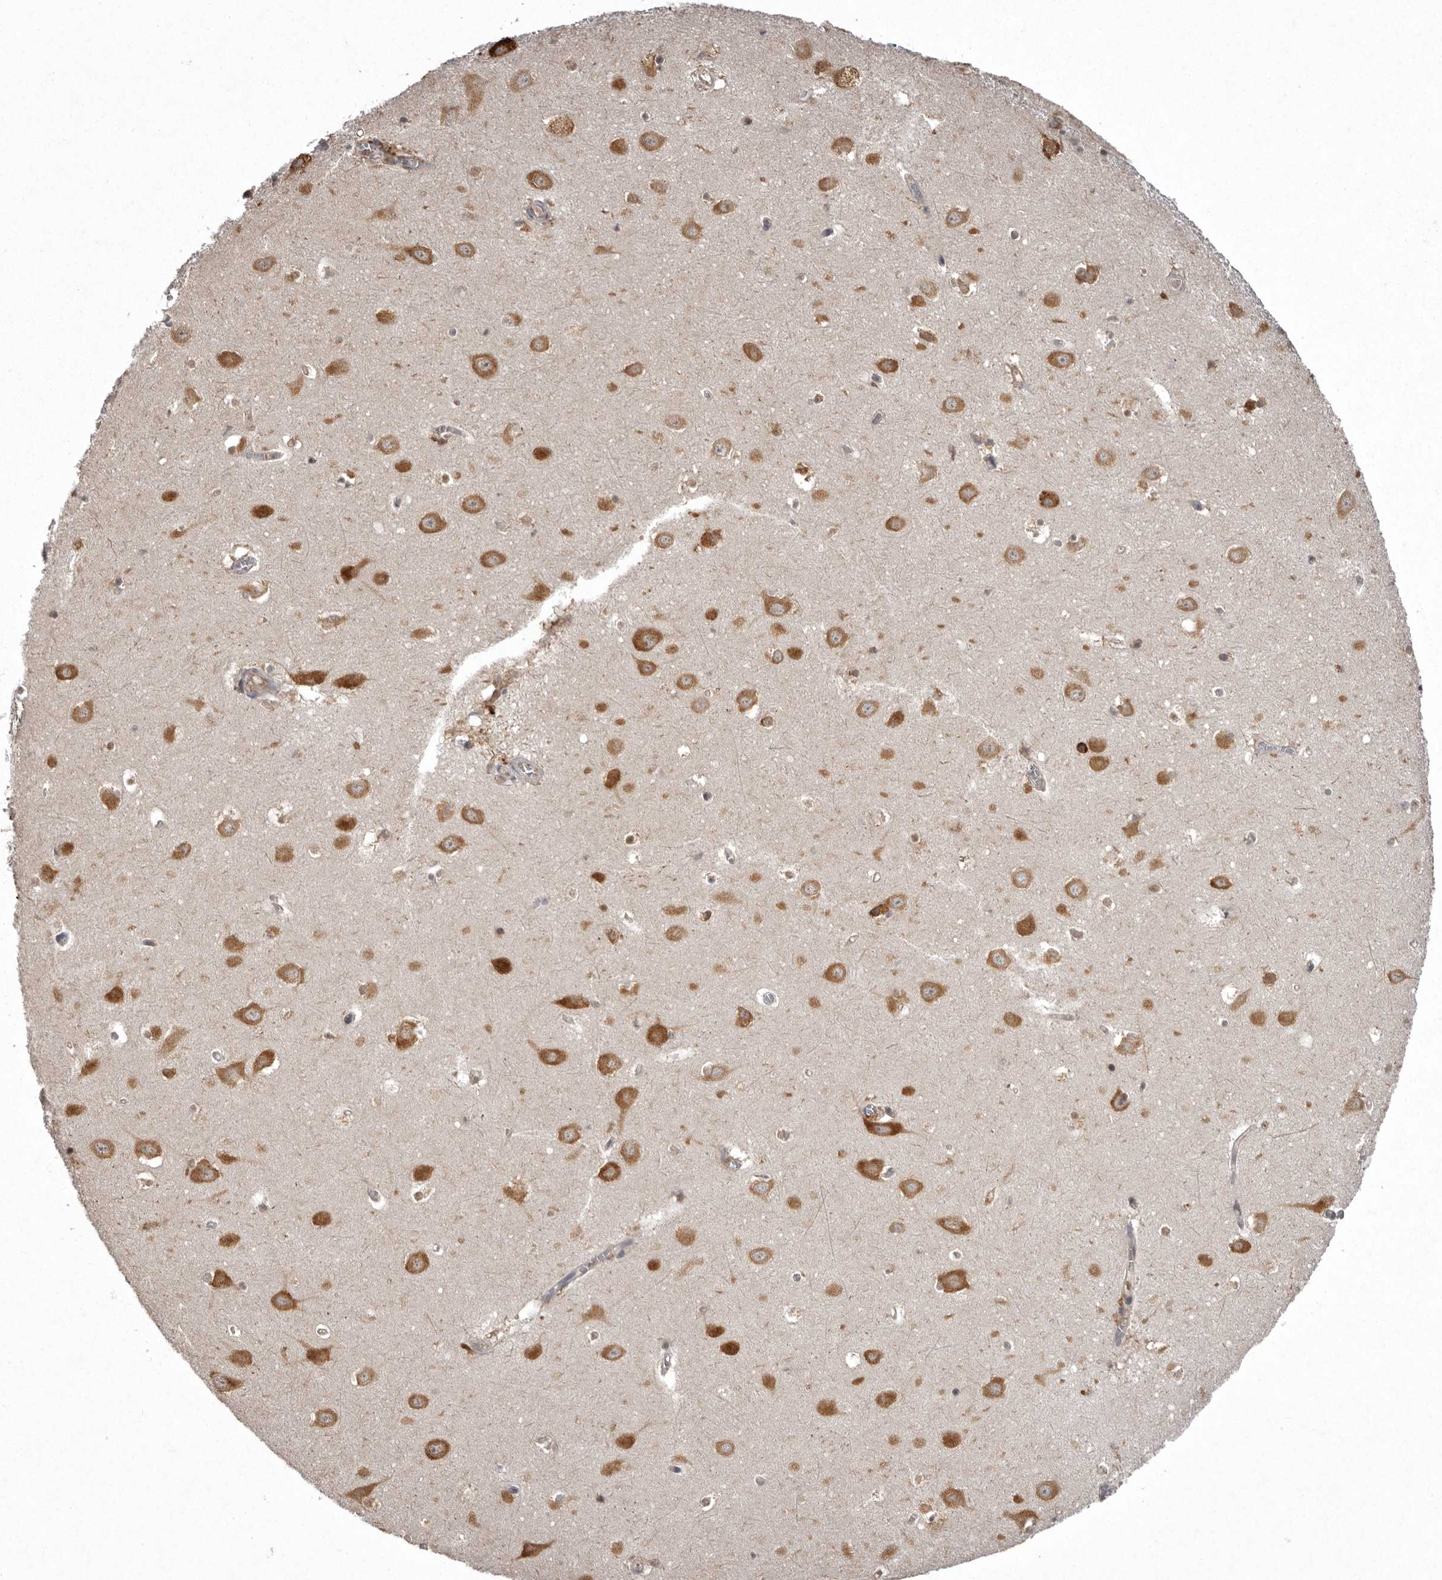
{"staining": {"intensity": "moderate", "quantity": "<25%", "location": "cytoplasmic/membranous"}, "tissue": "hippocampus", "cell_type": "Glial cells", "image_type": "normal", "snomed": [{"axis": "morphology", "description": "Normal tissue, NOS"}, {"axis": "topography", "description": "Hippocampus"}], "caption": "A brown stain labels moderate cytoplasmic/membranous staining of a protein in glial cells of unremarkable hippocampus.", "gene": "DARS1", "patient": {"sex": "female", "age": 64}}